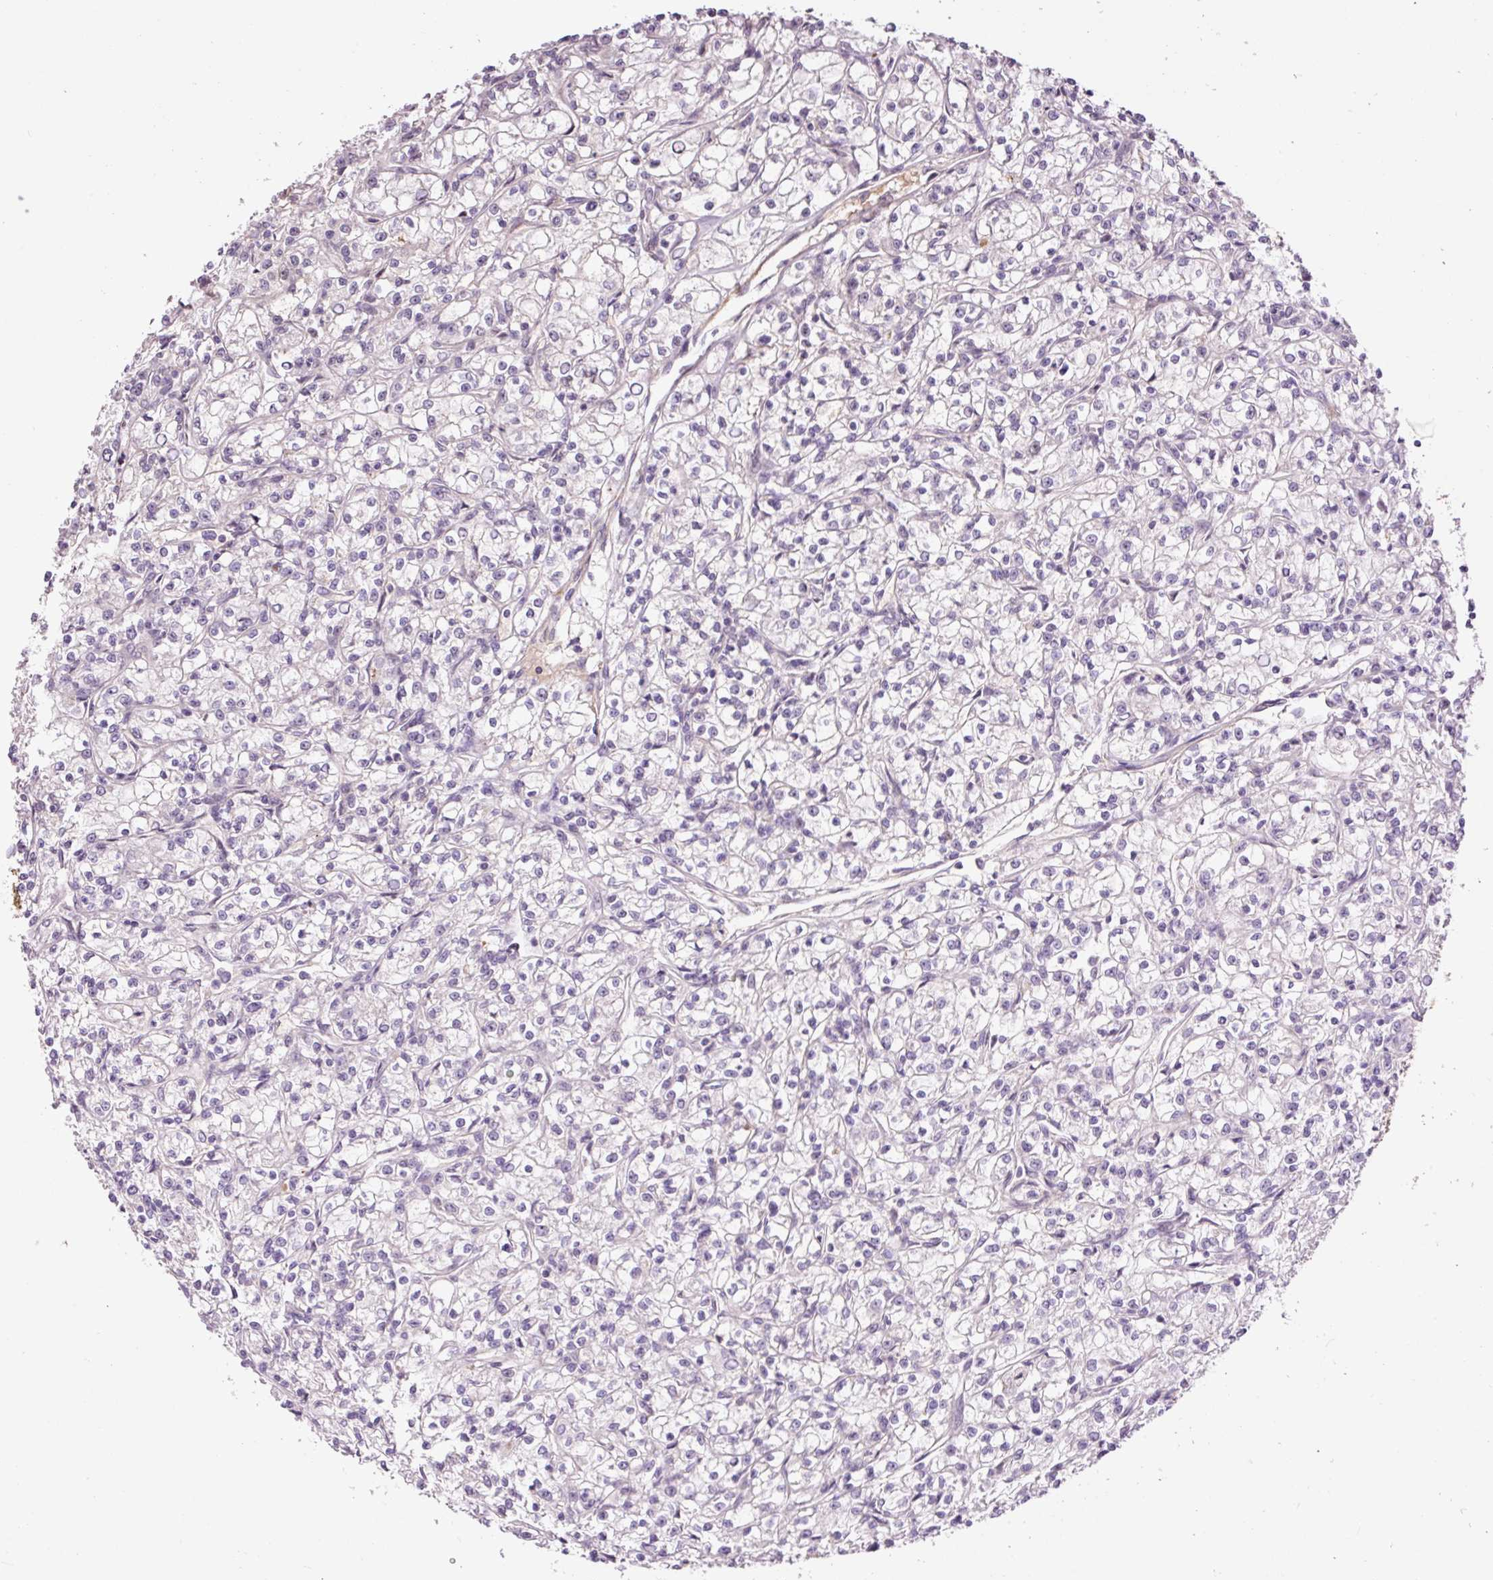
{"staining": {"intensity": "negative", "quantity": "none", "location": "none"}, "tissue": "renal cancer", "cell_type": "Tumor cells", "image_type": "cancer", "snomed": [{"axis": "morphology", "description": "Adenocarcinoma, NOS"}, {"axis": "topography", "description": "Kidney"}], "caption": "Protein analysis of renal adenocarcinoma demonstrates no significant expression in tumor cells.", "gene": "TMEM235", "patient": {"sex": "female", "age": 59}}